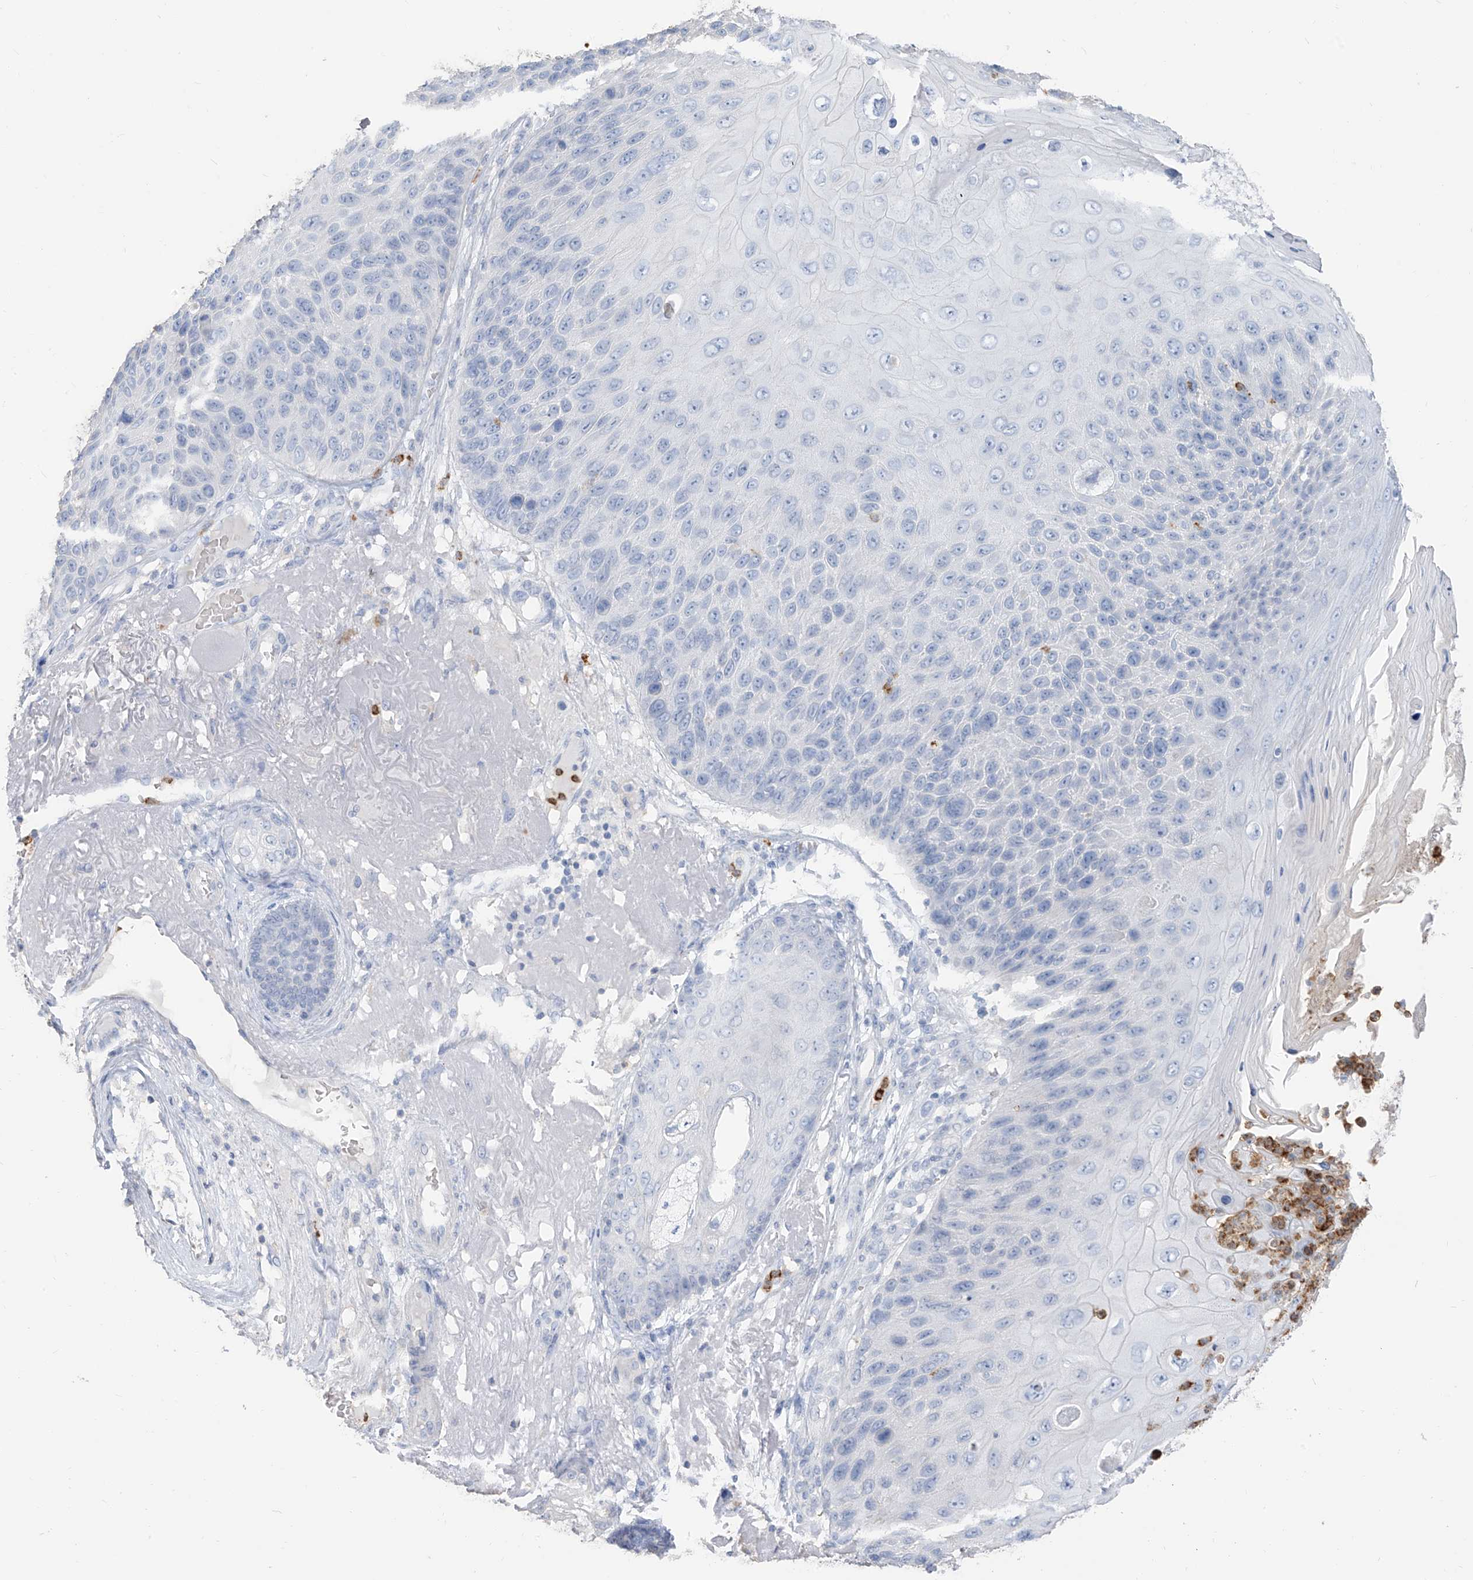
{"staining": {"intensity": "negative", "quantity": "none", "location": "none"}, "tissue": "skin cancer", "cell_type": "Tumor cells", "image_type": "cancer", "snomed": [{"axis": "morphology", "description": "Squamous cell carcinoma, NOS"}, {"axis": "topography", "description": "Skin"}], "caption": "This is an IHC image of skin squamous cell carcinoma. There is no positivity in tumor cells.", "gene": "PAFAH1B3", "patient": {"sex": "female", "age": 88}}